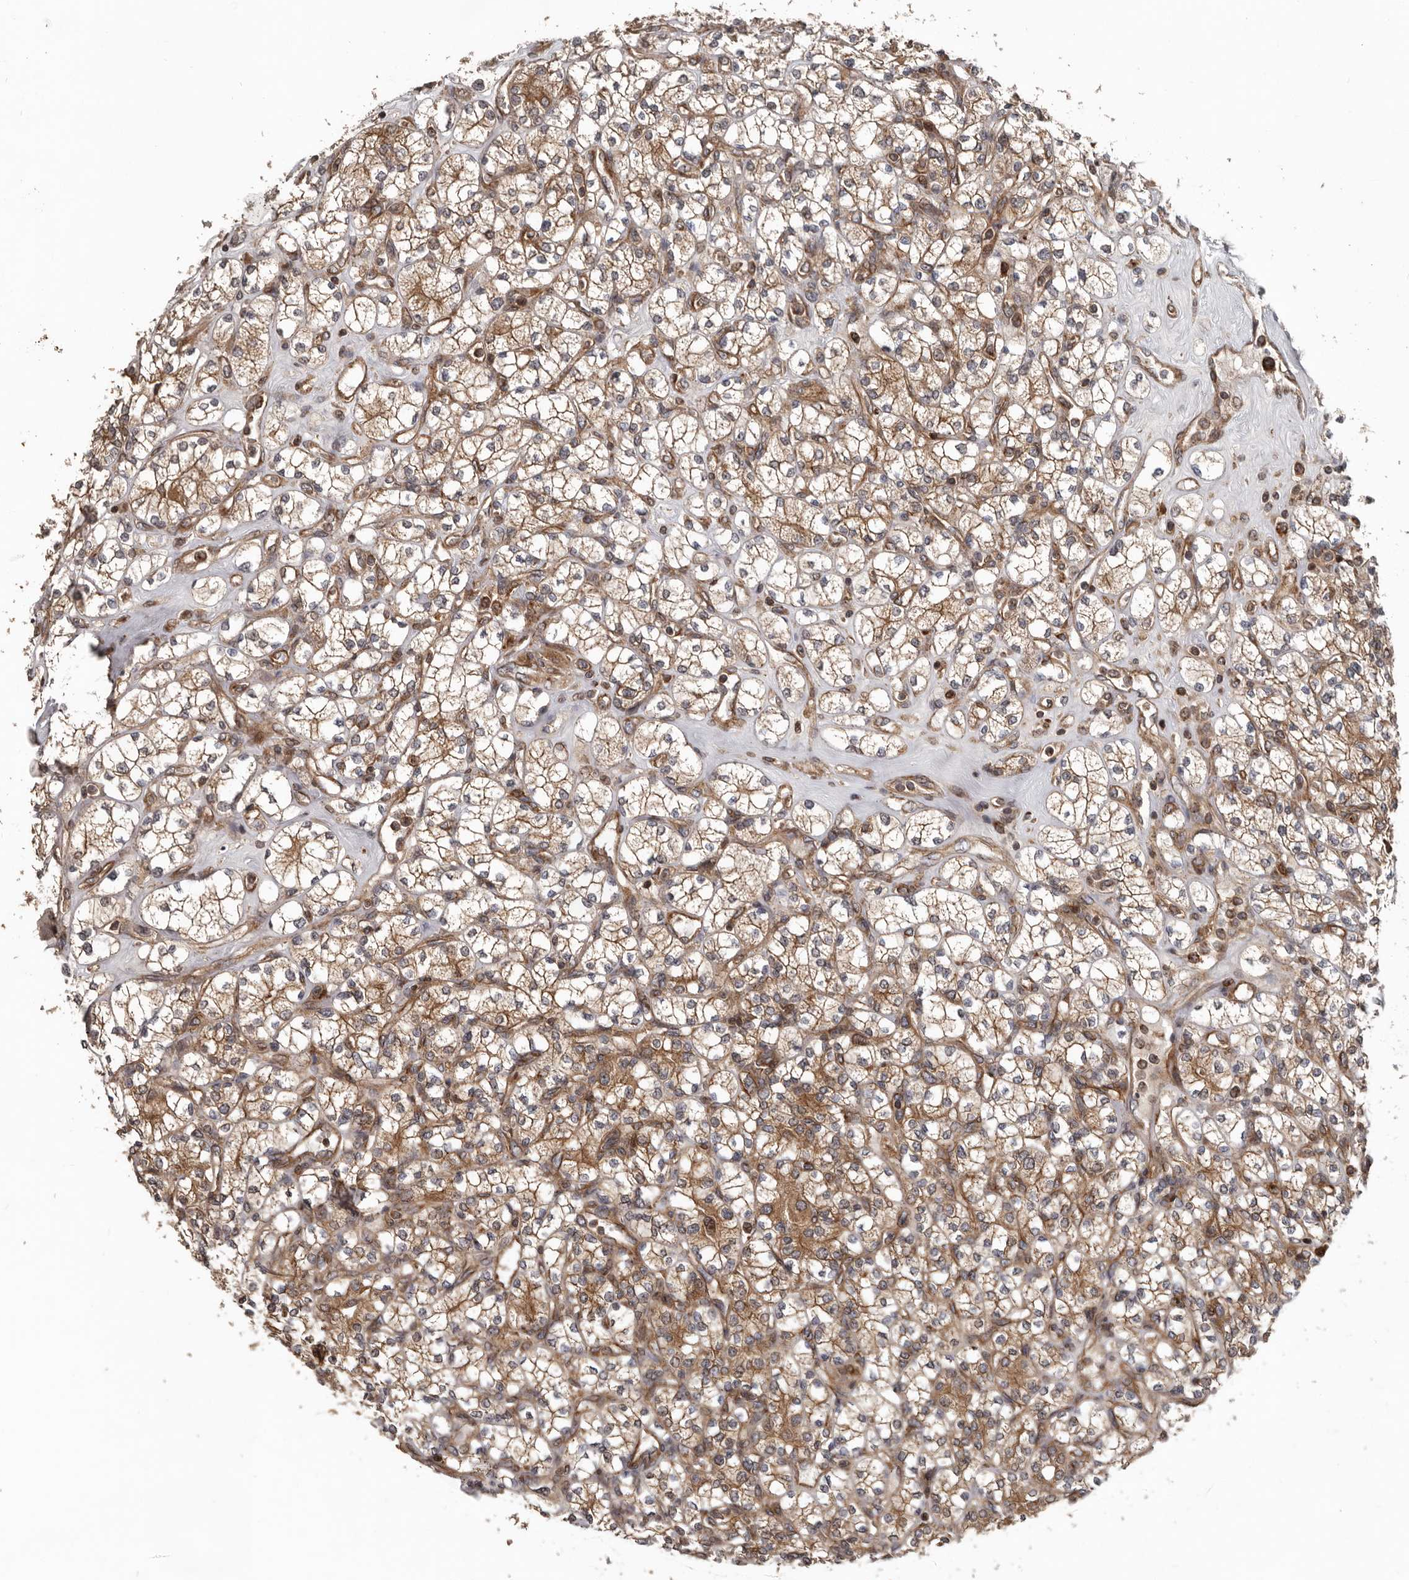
{"staining": {"intensity": "moderate", "quantity": ">75%", "location": "cytoplasmic/membranous"}, "tissue": "renal cancer", "cell_type": "Tumor cells", "image_type": "cancer", "snomed": [{"axis": "morphology", "description": "Adenocarcinoma, NOS"}, {"axis": "topography", "description": "Kidney"}], "caption": "A brown stain highlights moderate cytoplasmic/membranous positivity of a protein in human renal adenocarcinoma tumor cells. Nuclei are stained in blue.", "gene": "CCDC190", "patient": {"sex": "male", "age": 77}}